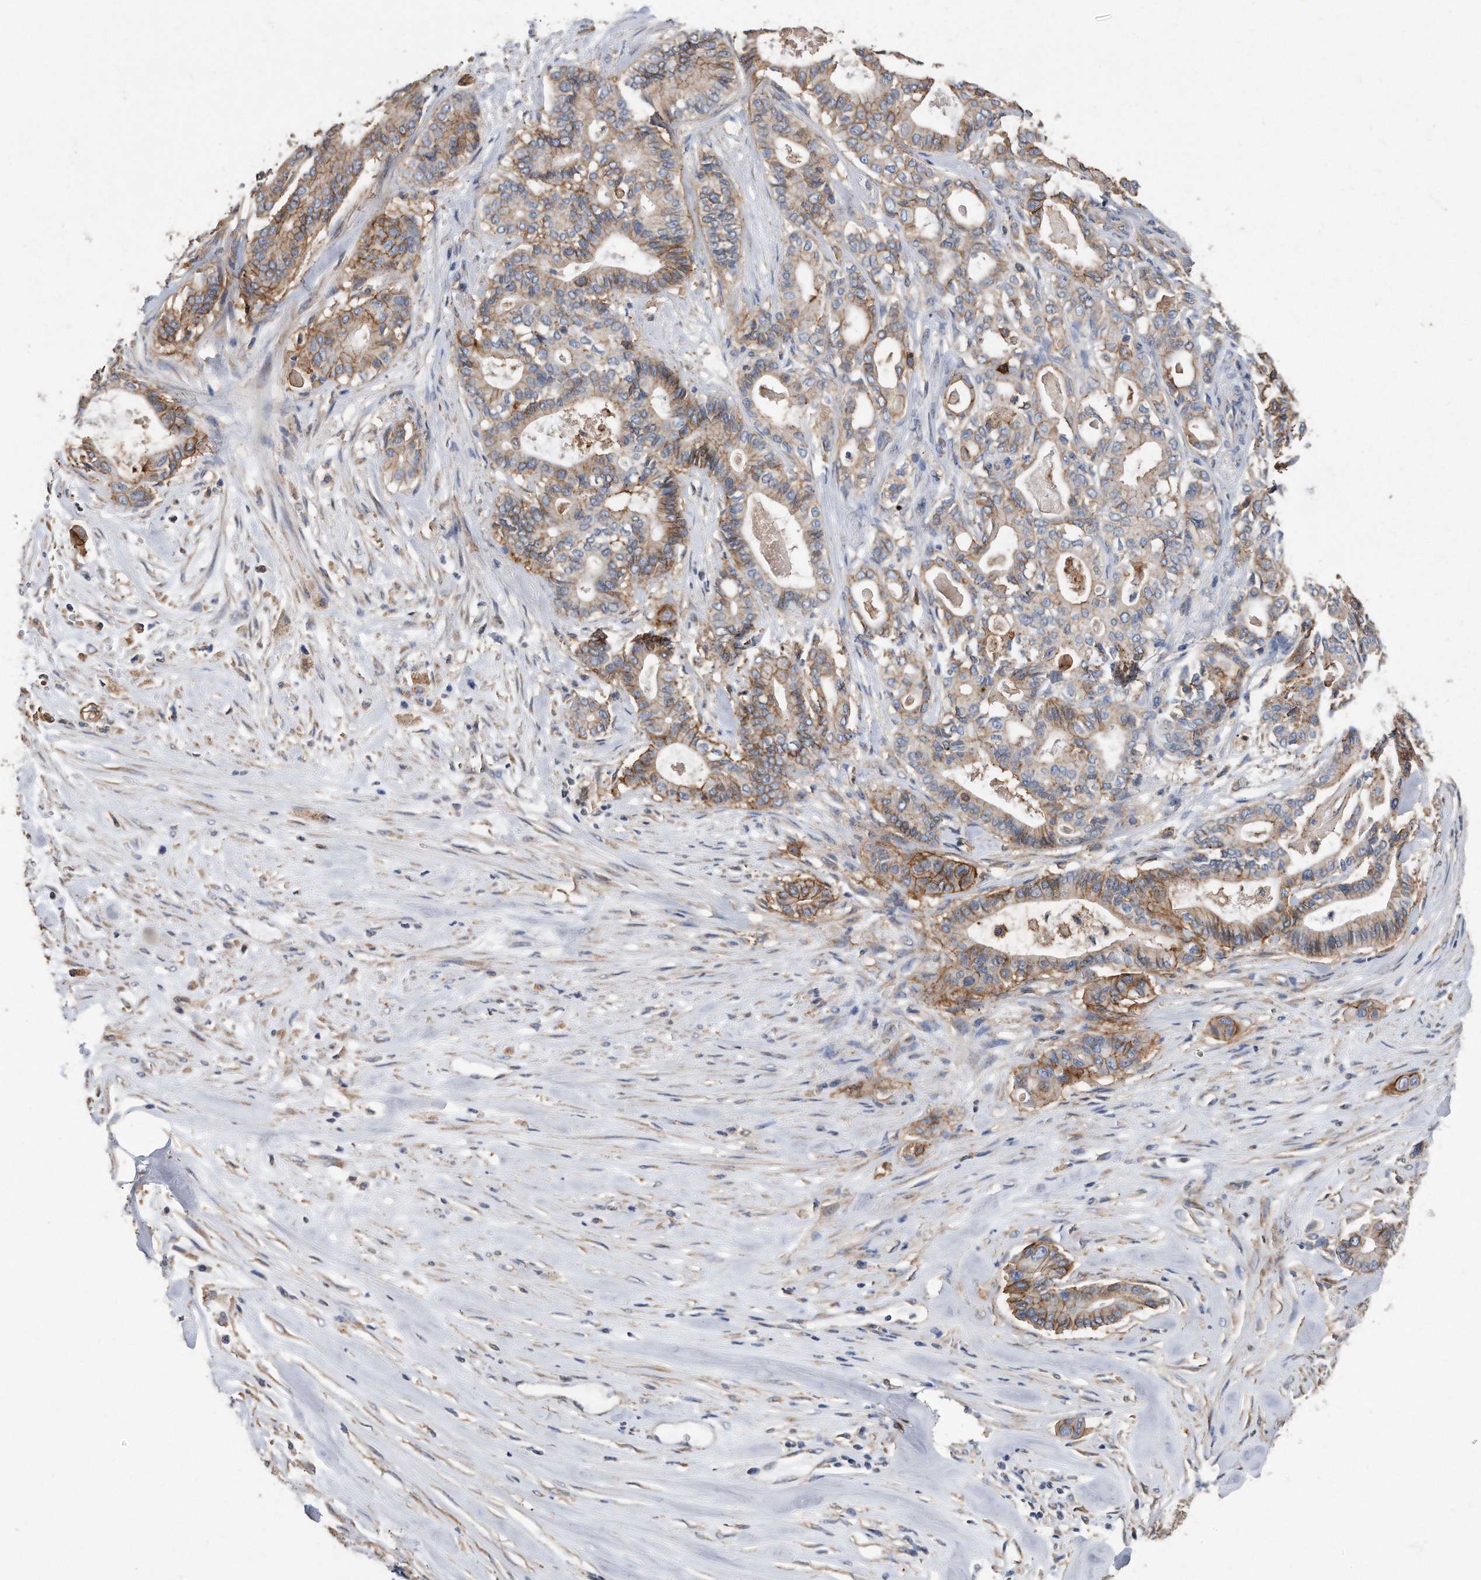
{"staining": {"intensity": "moderate", "quantity": ">75%", "location": "cytoplasmic/membranous"}, "tissue": "pancreatic cancer", "cell_type": "Tumor cells", "image_type": "cancer", "snomed": [{"axis": "morphology", "description": "Adenocarcinoma, NOS"}, {"axis": "topography", "description": "Pancreas"}], "caption": "About >75% of tumor cells in human adenocarcinoma (pancreatic) demonstrate moderate cytoplasmic/membranous protein staining as visualized by brown immunohistochemical staining.", "gene": "CDCP1", "patient": {"sex": "male", "age": 63}}